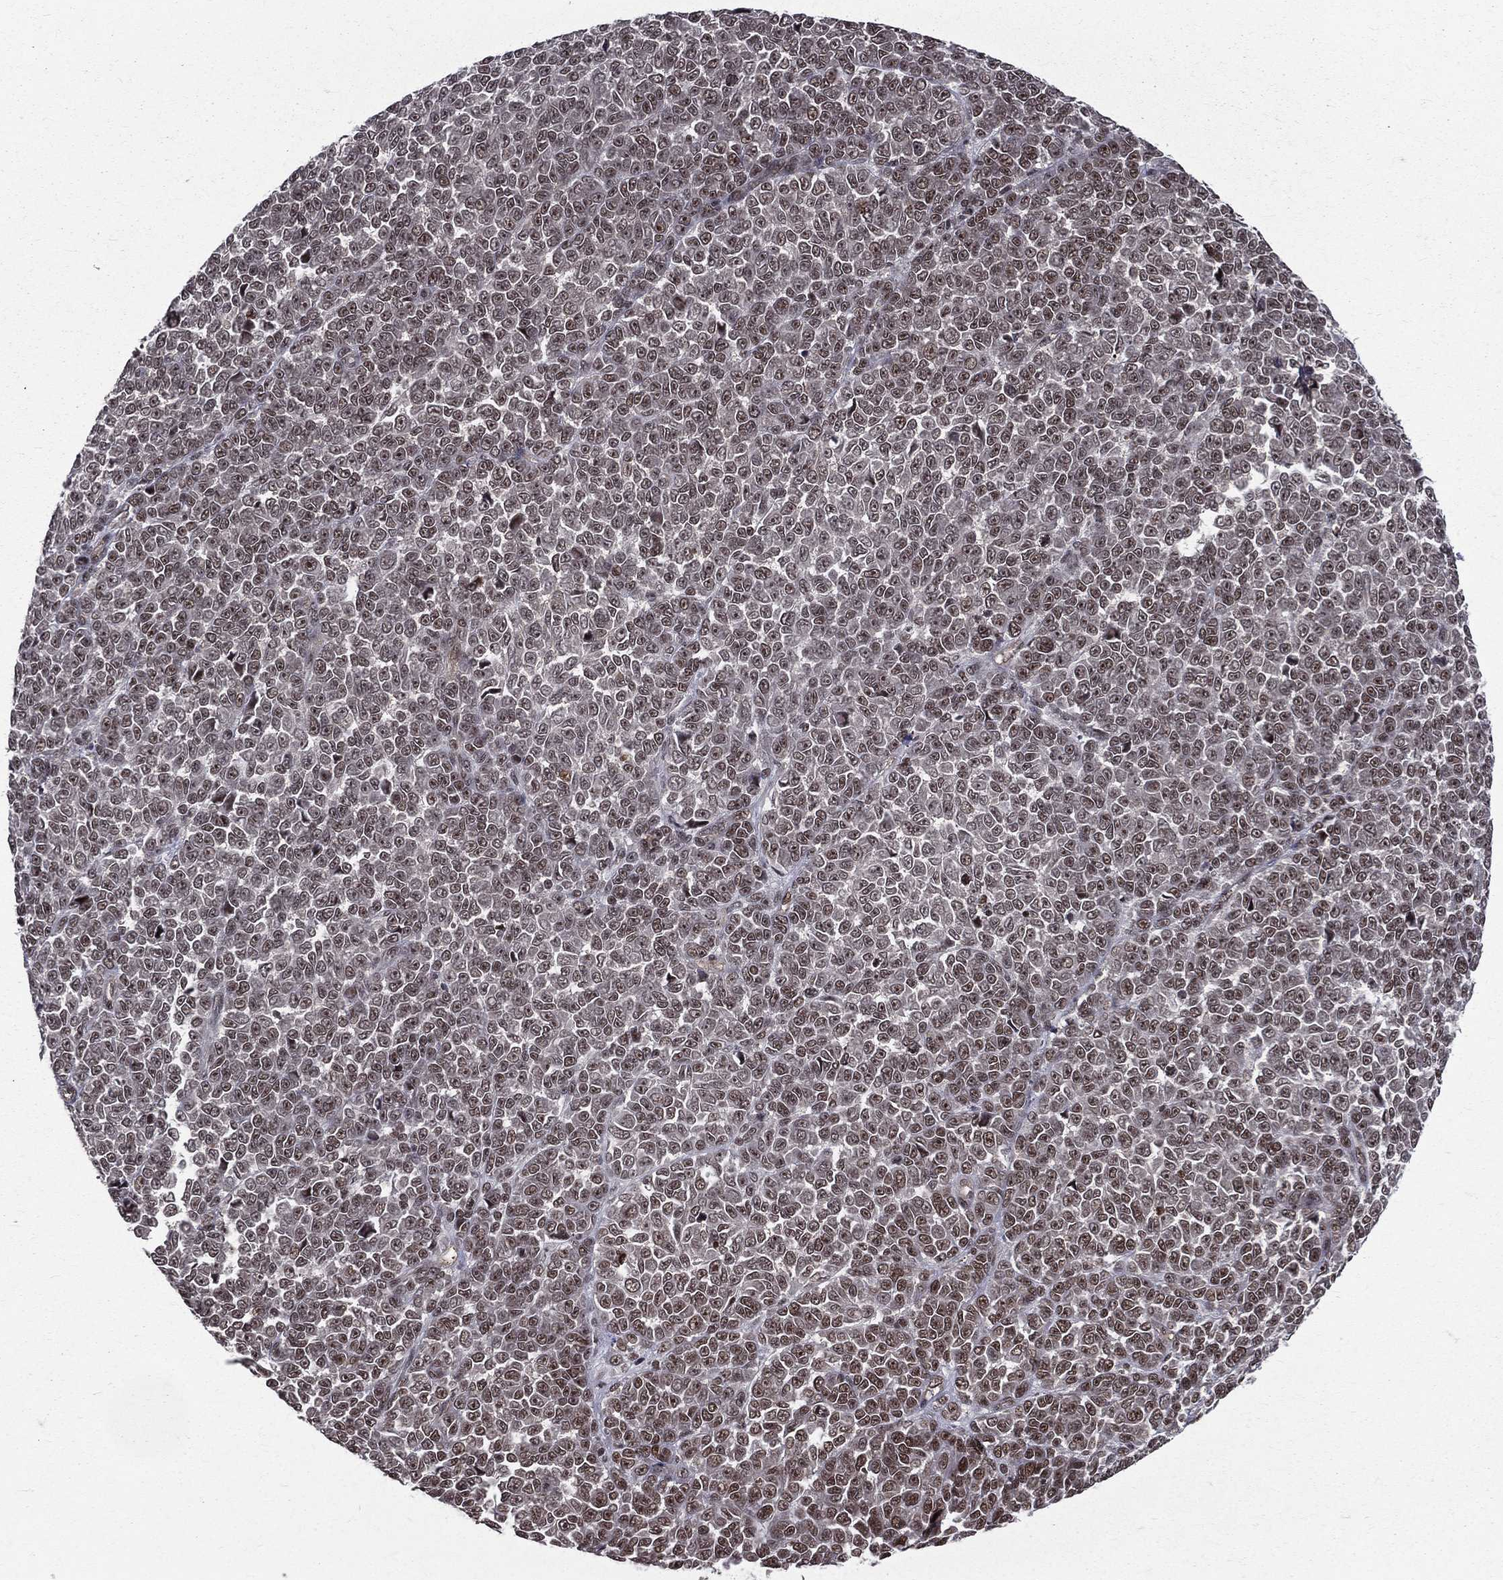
{"staining": {"intensity": "strong", "quantity": "25%-75%", "location": "nuclear"}, "tissue": "melanoma", "cell_type": "Tumor cells", "image_type": "cancer", "snomed": [{"axis": "morphology", "description": "Malignant melanoma, NOS"}, {"axis": "topography", "description": "Skin"}], "caption": "This histopathology image shows IHC staining of malignant melanoma, with high strong nuclear positivity in approximately 25%-75% of tumor cells.", "gene": "SMC3", "patient": {"sex": "female", "age": 95}}